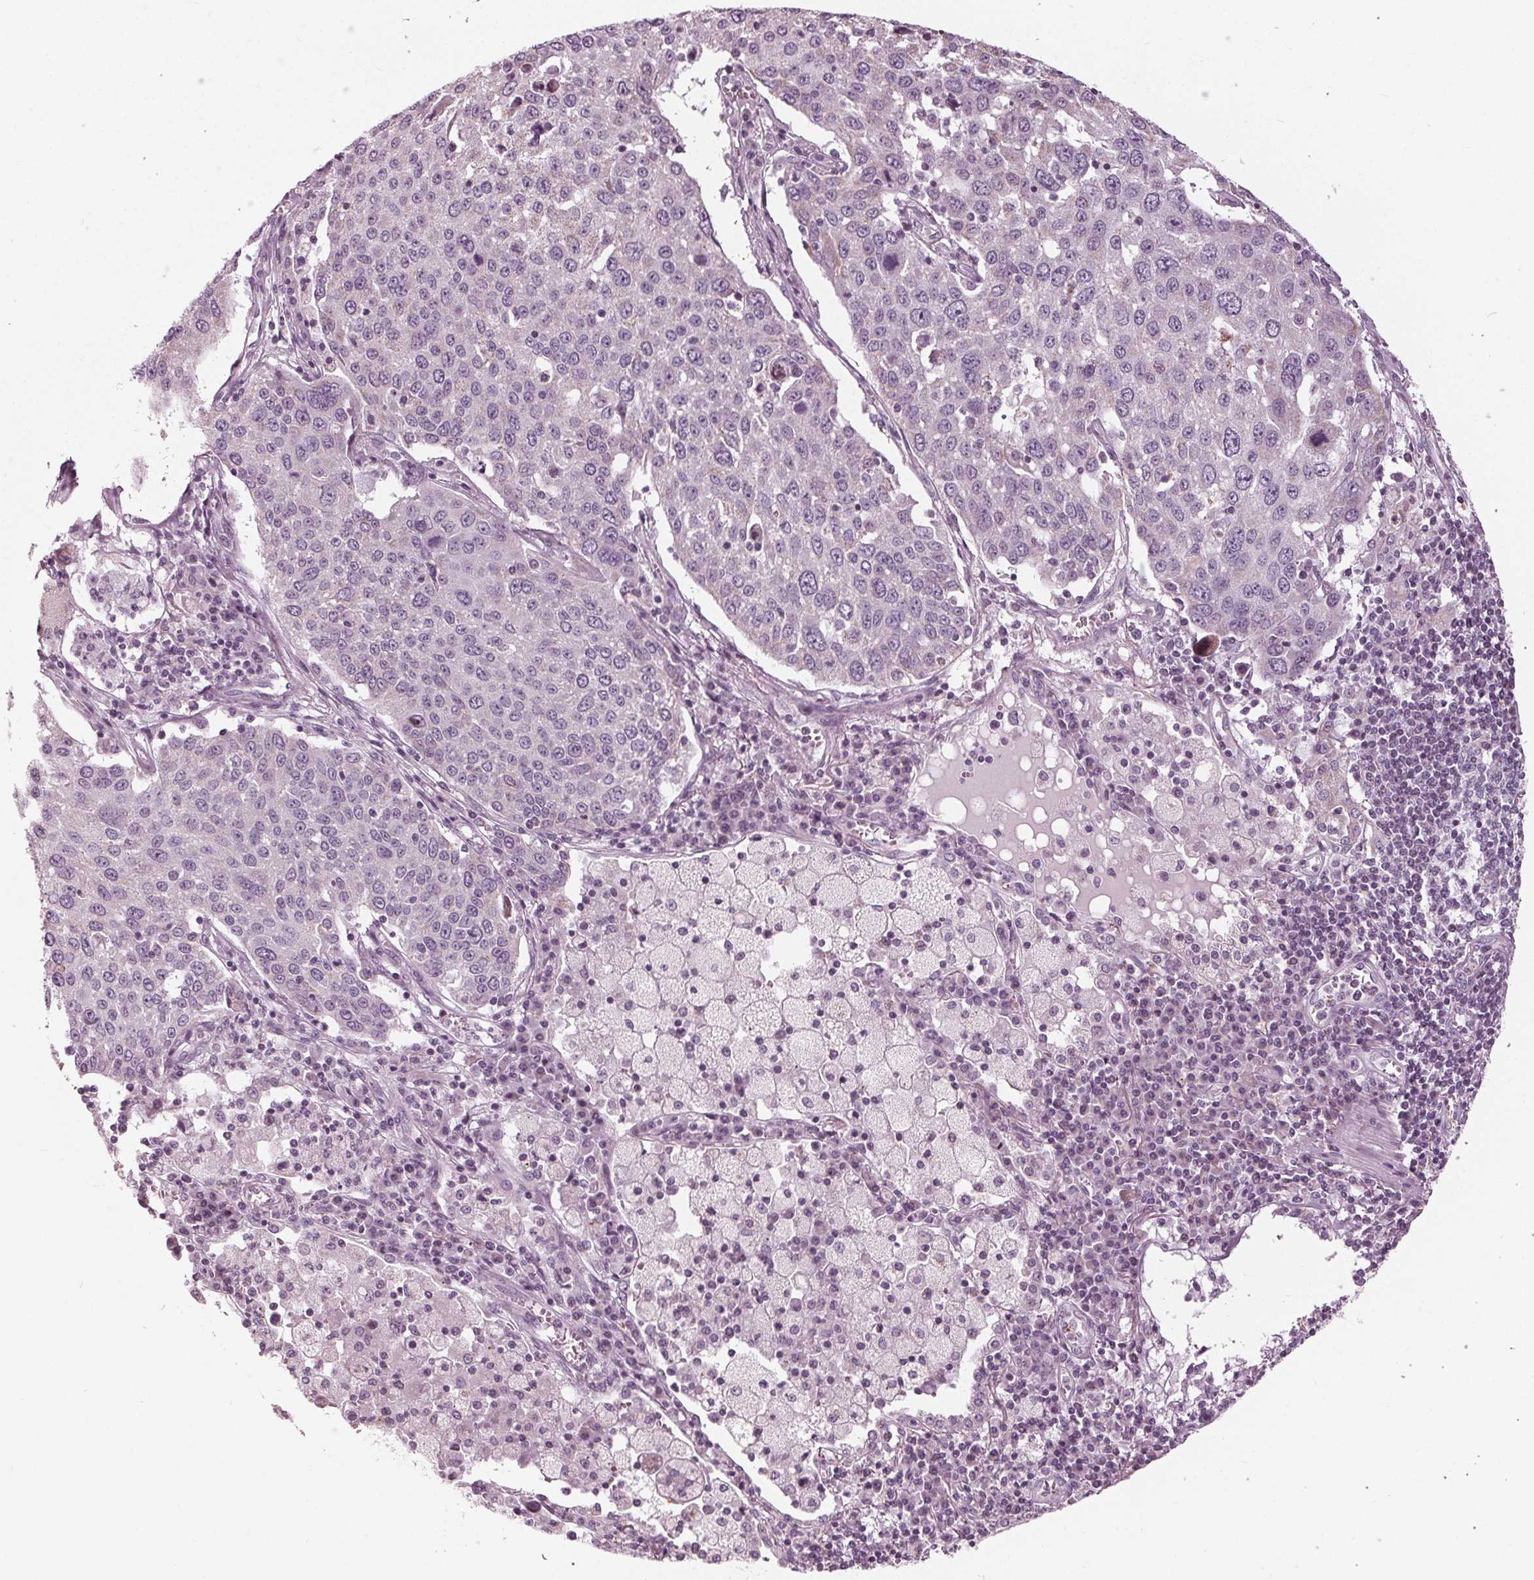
{"staining": {"intensity": "negative", "quantity": "none", "location": "none"}, "tissue": "lung cancer", "cell_type": "Tumor cells", "image_type": "cancer", "snomed": [{"axis": "morphology", "description": "Squamous cell carcinoma, NOS"}, {"axis": "topography", "description": "Lung"}], "caption": "High magnification brightfield microscopy of lung cancer stained with DAB (brown) and counterstained with hematoxylin (blue): tumor cells show no significant staining.", "gene": "CLN6", "patient": {"sex": "male", "age": 65}}